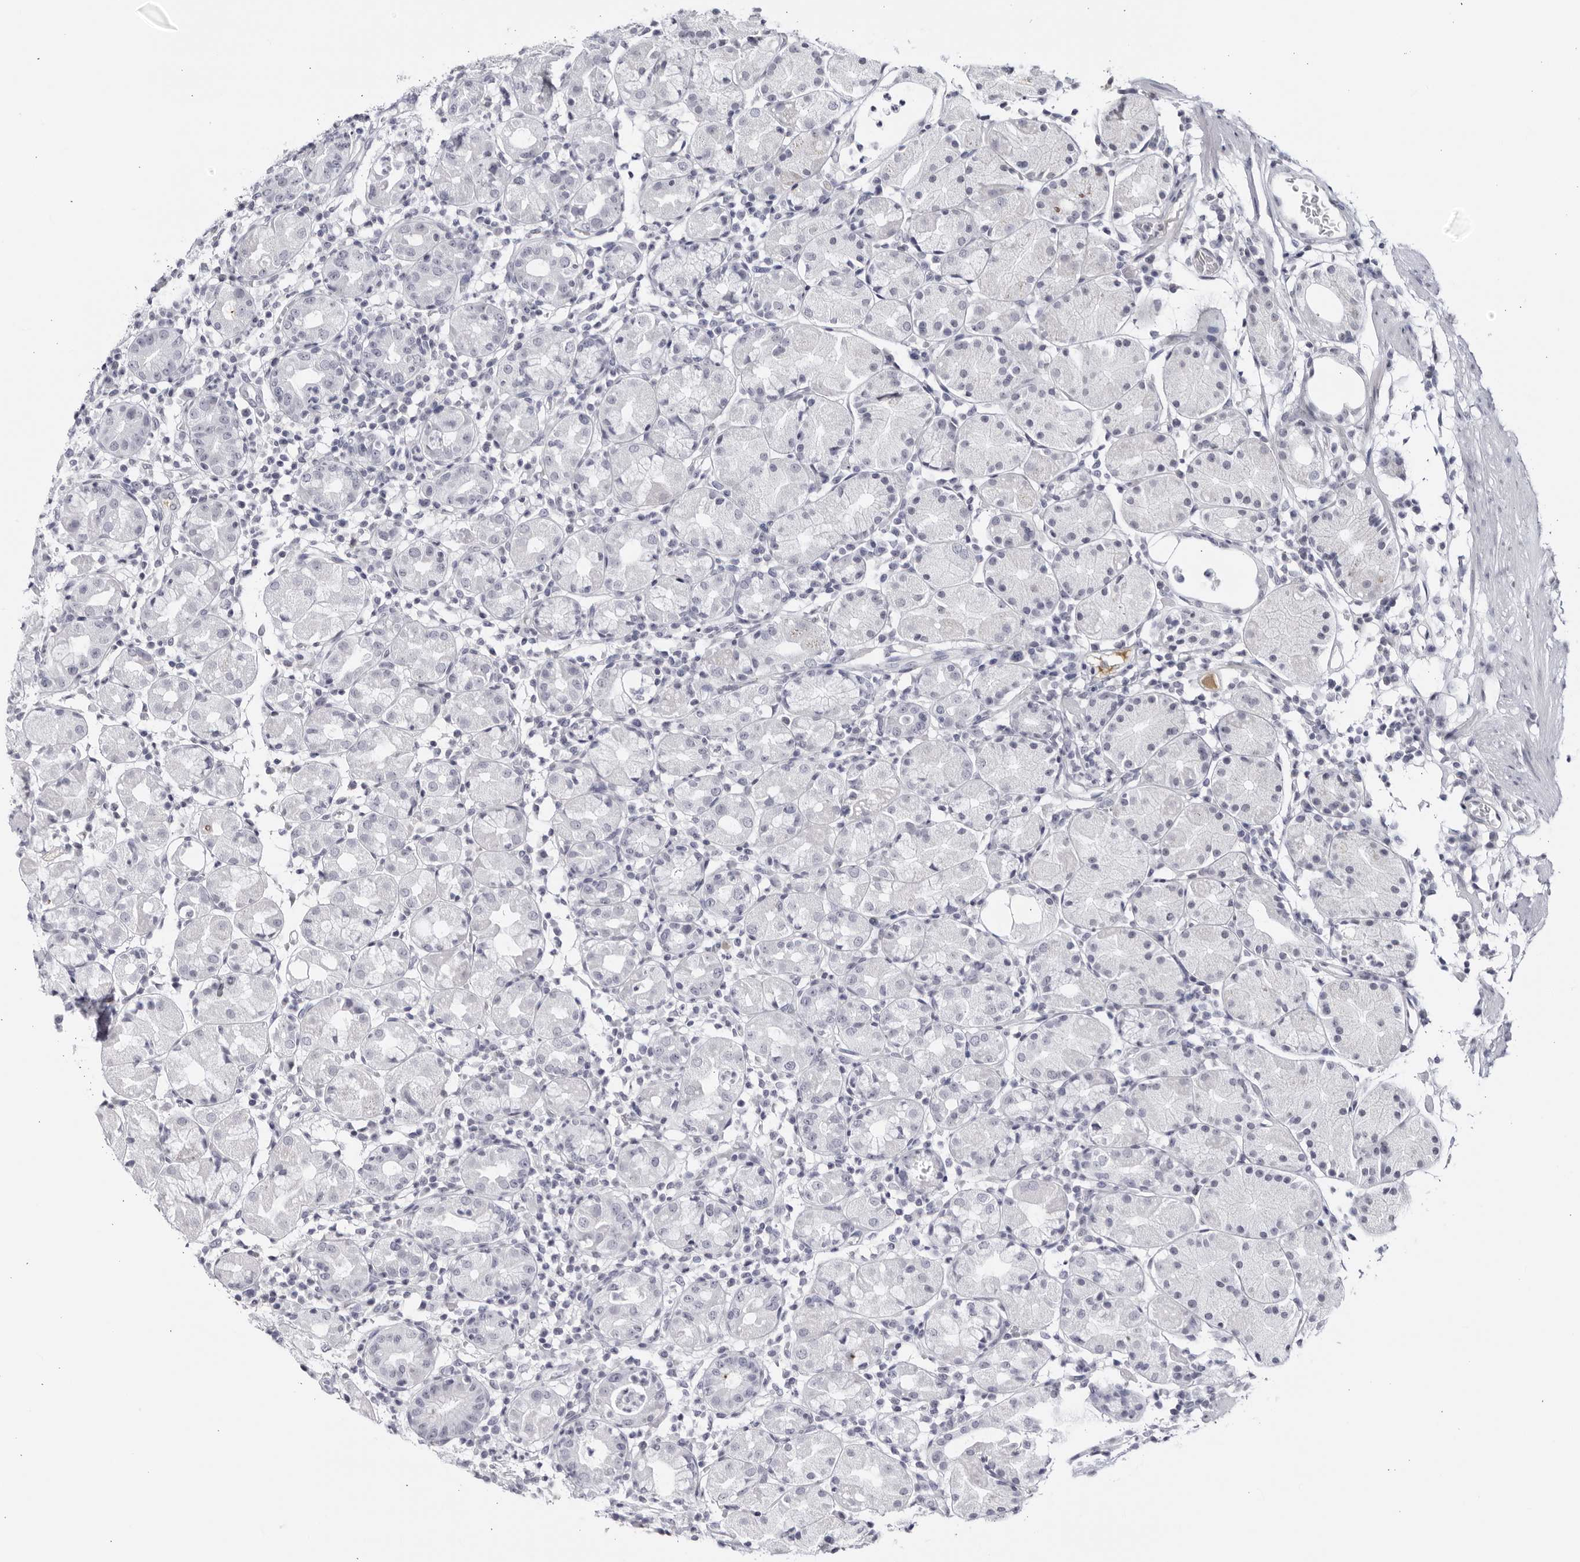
{"staining": {"intensity": "negative", "quantity": "none", "location": "none"}, "tissue": "stomach", "cell_type": "Glandular cells", "image_type": "normal", "snomed": [{"axis": "morphology", "description": "Normal tissue, NOS"}, {"axis": "topography", "description": "Stomach"}, {"axis": "topography", "description": "Stomach, lower"}], "caption": "This histopathology image is of unremarkable stomach stained with immunohistochemistry to label a protein in brown with the nuclei are counter-stained blue. There is no expression in glandular cells.", "gene": "CNBD1", "patient": {"sex": "female", "age": 75}}